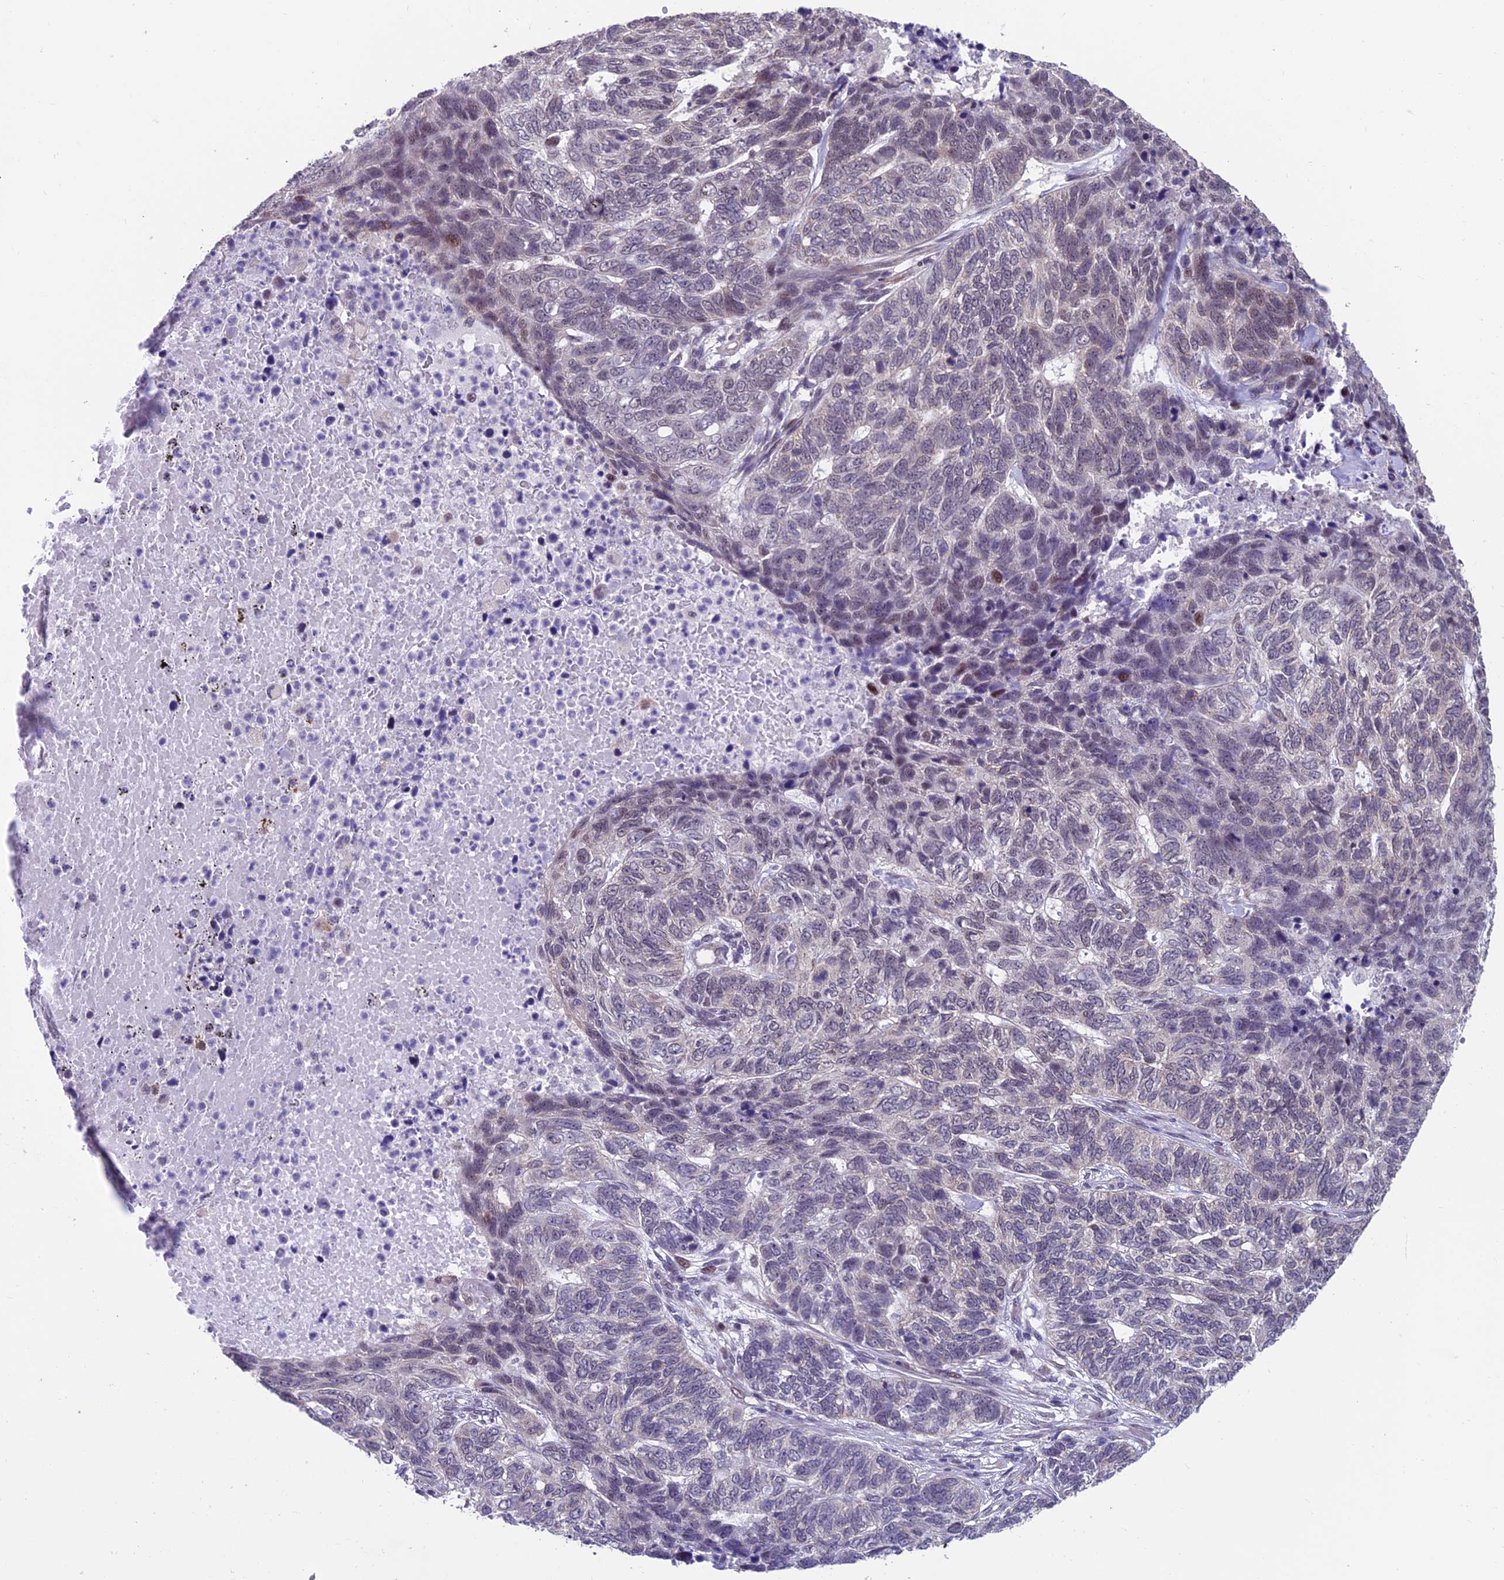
{"staining": {"intensity": "negative", "quantity": "none", "location": "none"}, "tissue": "skin cancer", "cell_type": "Tumor cells", "image_type": "cancer", "snomed": [{"axis": "morphology", "description": "Basal cell carcinoma"}, {"axis": "topography", "description": "Skin"}], "caption": "The photomicrograph shows no staining of tumor cells in skin cancer.", "gene": "KIAA1191", "patient": {"sex": "female", "age": 65}}